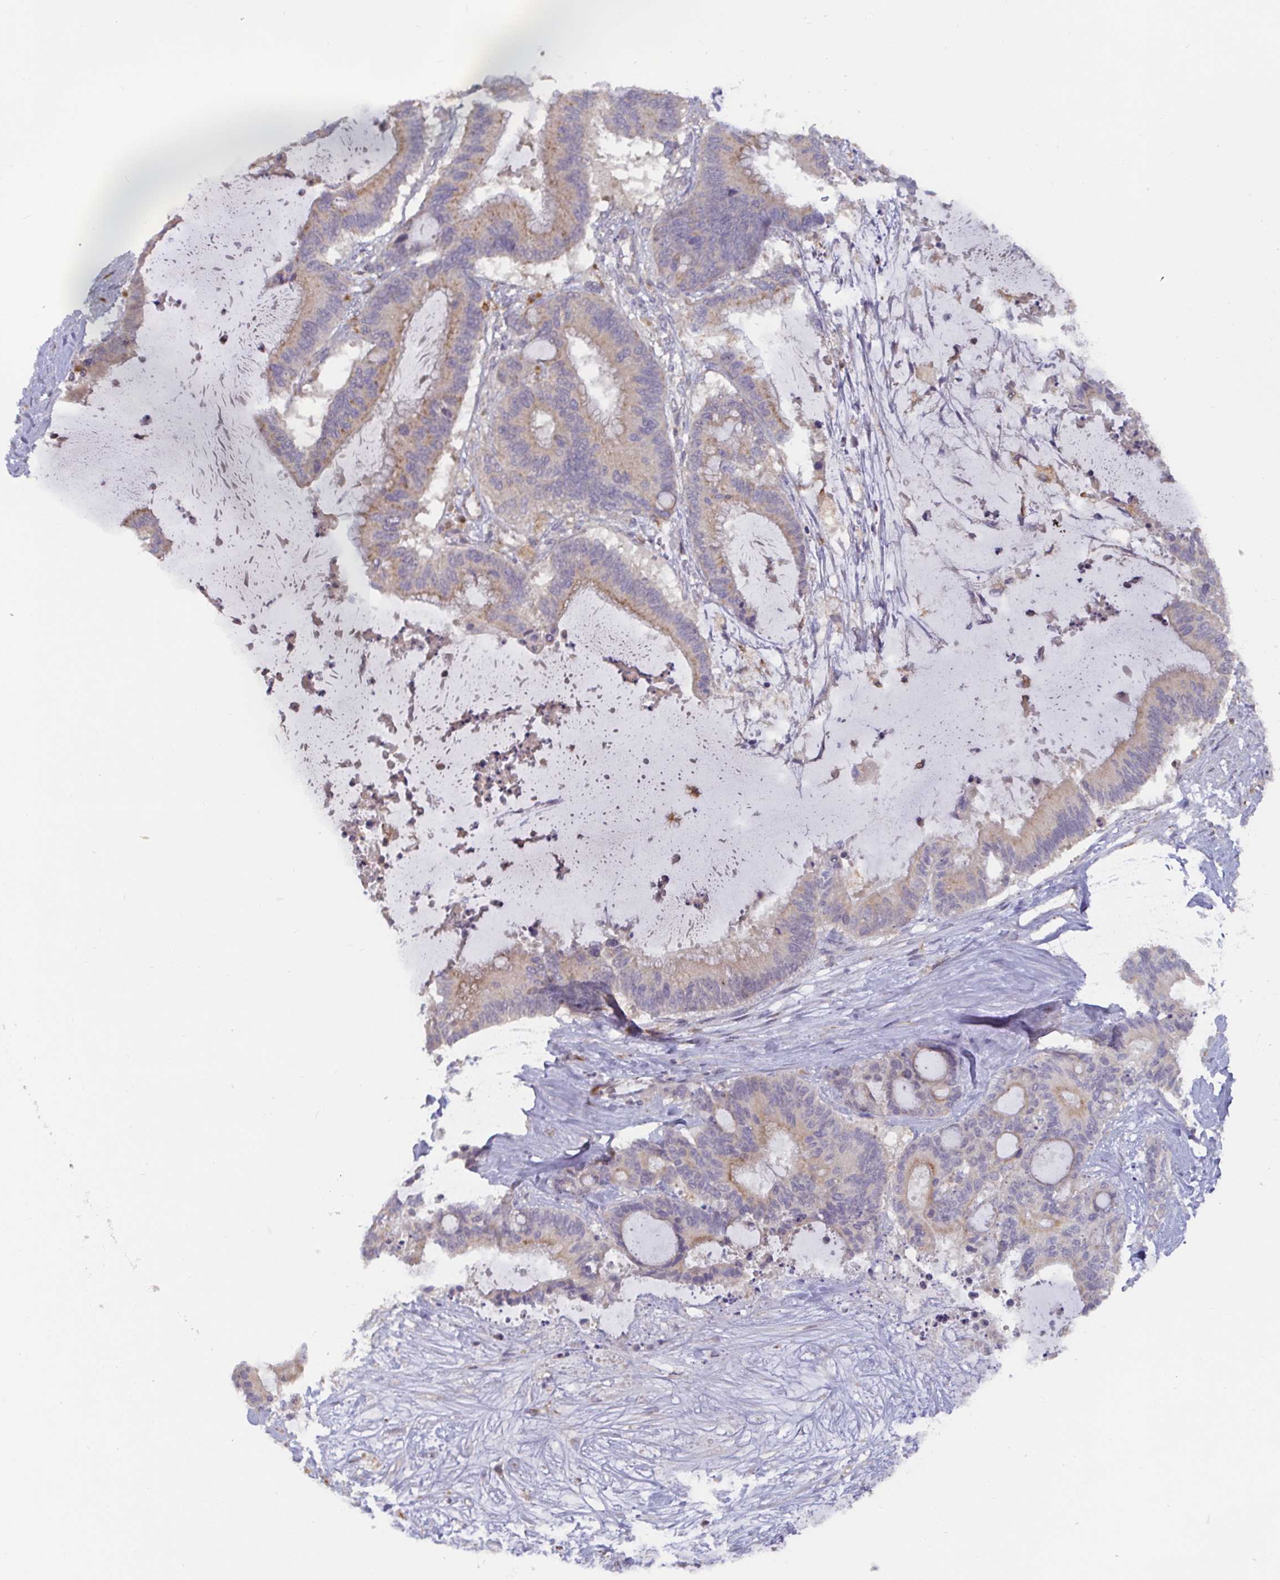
{"staining": {"intensity": "weak", "quantity": "<25%", "location": "cytoplasmic/membranous"}, "tissue": "liver cancer", "cell_type": "Tumor cells", "image_type": "cancer", "snomed": [{"axis": "morphology", "description": "Normal tissue, NOS"}, {"axis": "morphology", "description": "Cholangiocarcinoma"}, {"axis": "topography", "description": "Liver"}, {"axis": "topography", "description": "Peripheral nerve tissue"}], "caption": "This micrograph is of liver cholangiocarcinoma stained with immunohistochemistry to label a protein in brown with the nuclei are counter-stained blue. There is no expression in tumor cells.", "gene": "CDH18", "patient": {"sex": "female", "age": 73}}